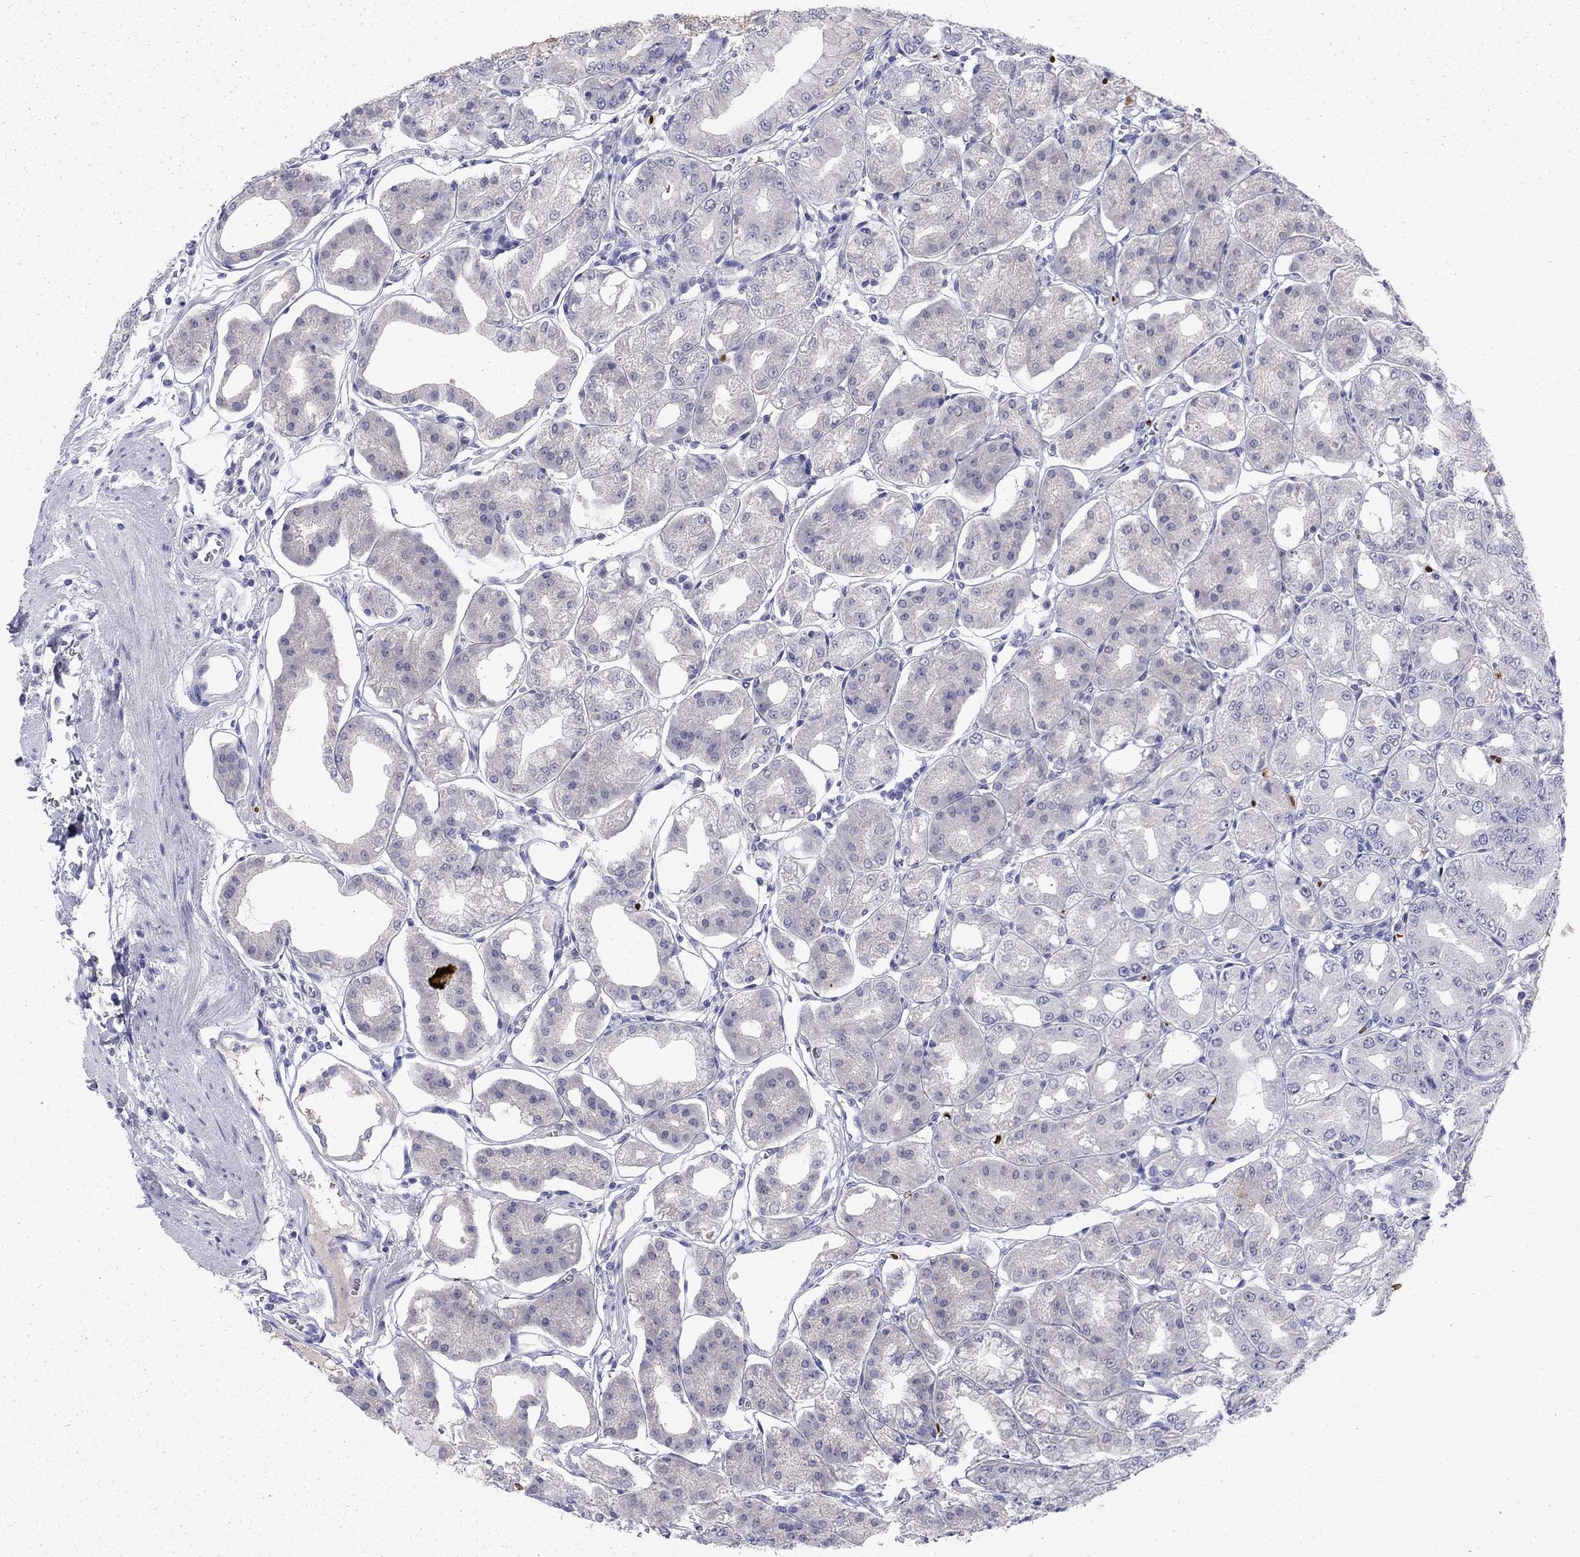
{"staining": {"intensity": "weak", "quantity": "<25%", "location": "cytoplasmic/membranous"}, "tissue": "stomach", "cell_type": "Glandular cells", "image_type": "normal", "snomed": [{"axis": "morphology", "description": "Normal tissue, NOS"}, {"axis": "topography", "description": "Stomach, lower"}], "caption": "DAB immunohistochemical staining of normal stomach exhibits no significant staining in glandular cells.", "gene": "ENPP6", "patient": {"sex": "male", "age": 71}}